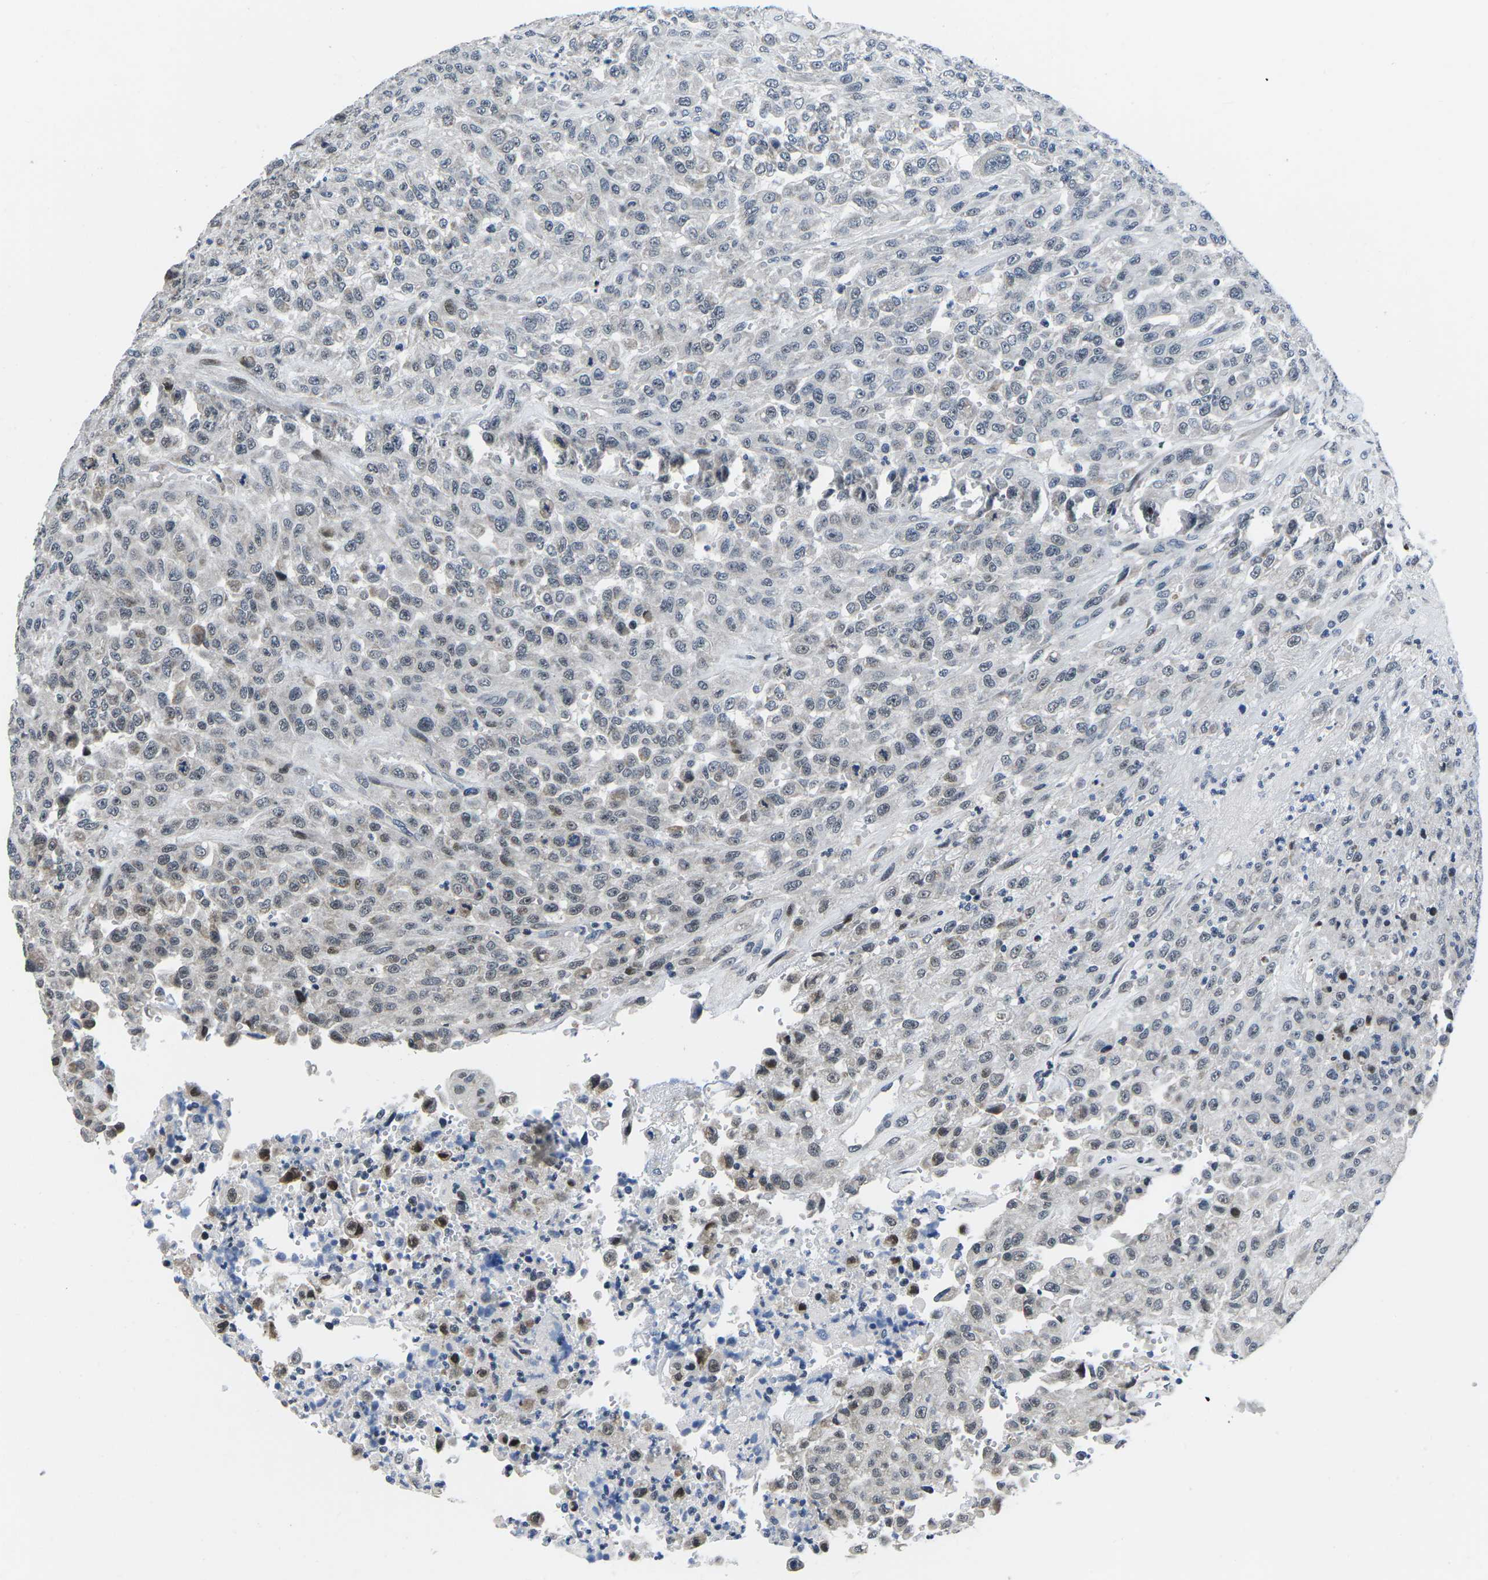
{"staining": {"intensity": "weak", "quantity": "25%-75%", "location": "nuclear"}, "tissue": "urothelial cancer", "cell_type": "Tumor cells", "image_type": "cancer", "snomed": [{"axis": "morphology", "description": "Urothelial carcinoma, High grade"}, {"axis": "topography", "description": "Urinary bladder"}], "caption": "A photomicrograph of urothelial carcinoma (high-grade) stained for a protein exhibits weak nuclear brown staining in tumor cells.", "gene": "CDC73", "patient": {"sex": "male", "age": 46}}